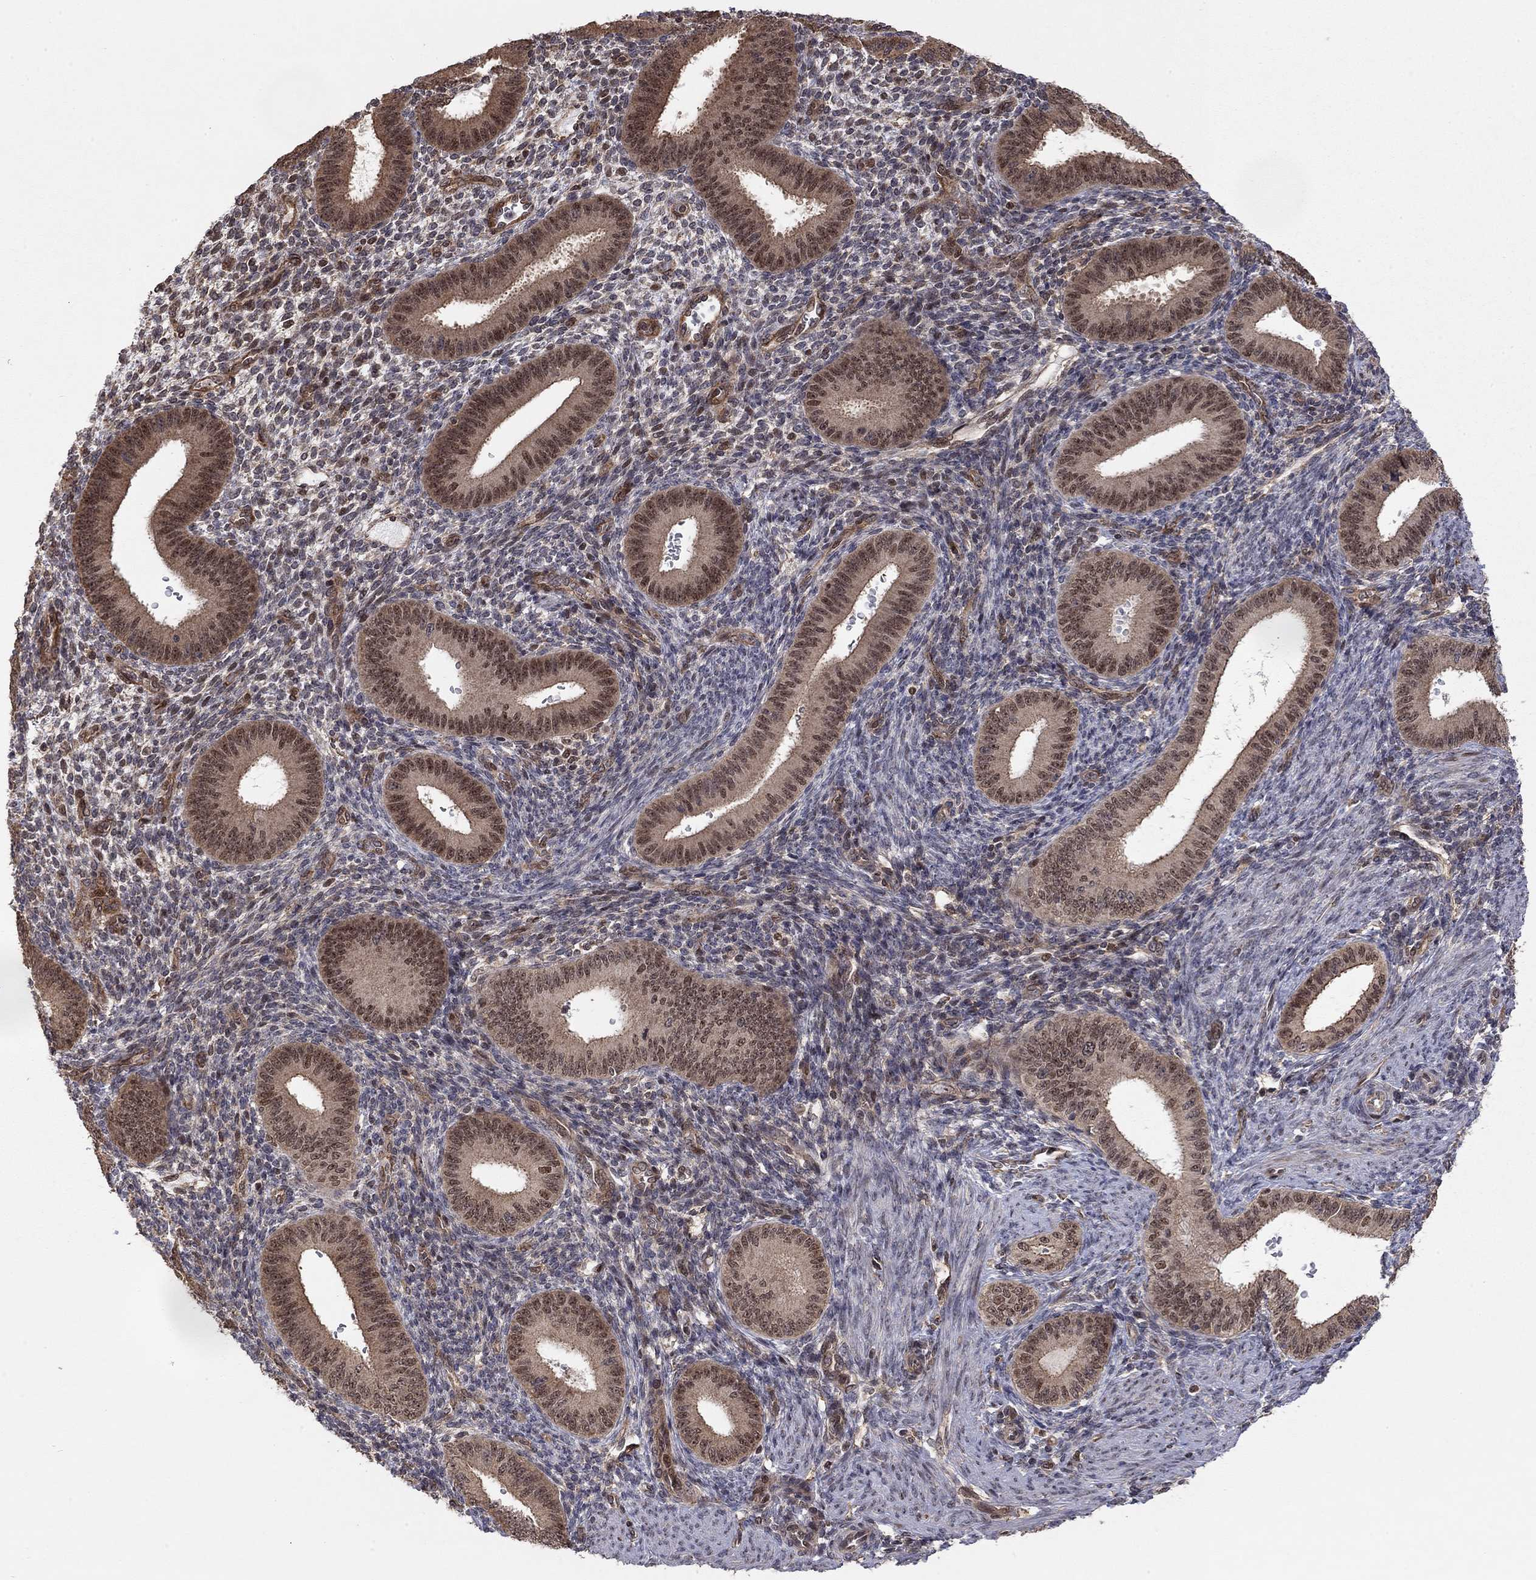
{"staining": {"intensity": "negative", "quantity": "none", "location": "none"}, "tissue": "endometrium", "cell_type": "Cells in endometrial stroma", "image_type": "normal", "snomed": [{"axis": "morphology", "description": "Normal tissue, NOS"}, {"axis": "topography", "description": "Endometrium"}], "caption": "Protein analysis of unremarkable endometrium shows no significant positivity in cells in endometrial stroma.", "gene": "TDP1", "patient": {"sex": "female", "age": 39}}